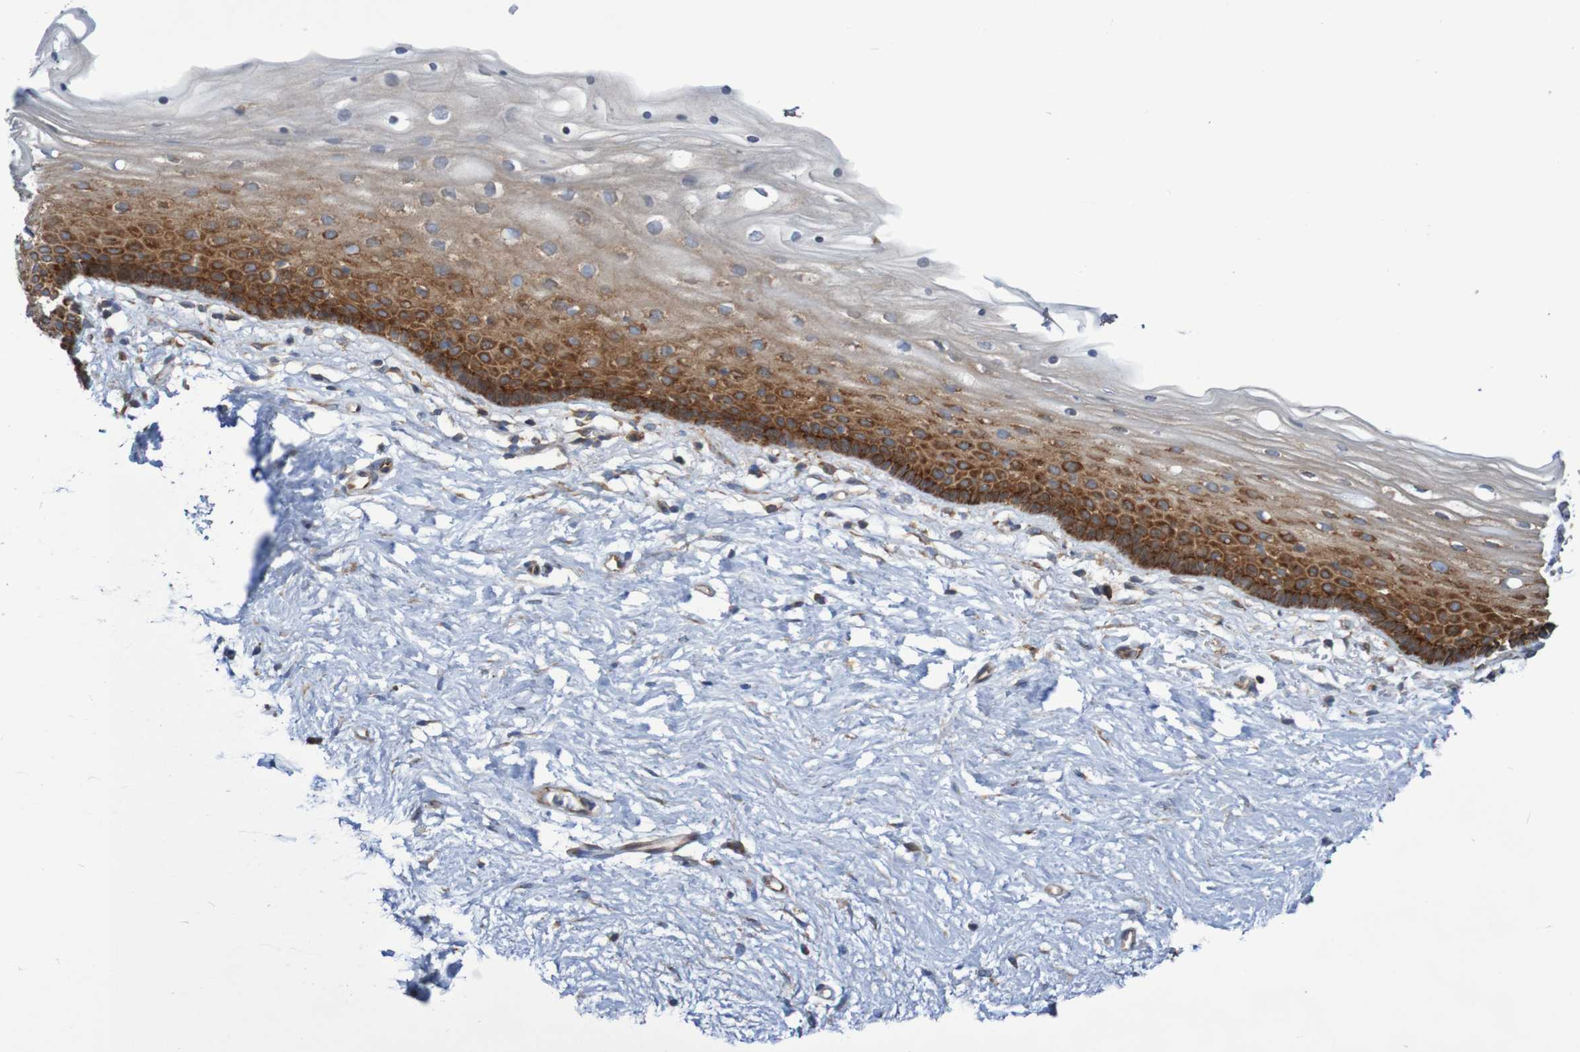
{"staining": {"intensity": "strong", "quantity": "25%-75%", "location": "cytoplasmic/membranous"}, "tissue": "vagina", "cell_type": "Squamous epithelial cells", "image_type": "normal", "snomed": [{"axis": "morphology", "description": "Normal tissue, NOS"}, {"axis": "topography", "description": "Vagina"}], "caption": "Strong cytoplasmic/membranous positivity for a protein is seen in about 25%-75% of squamous epithelial cells of benign vagina using IHC.", "gene": "LRRC47", "patient": {"sex": "female", "age": 44}}